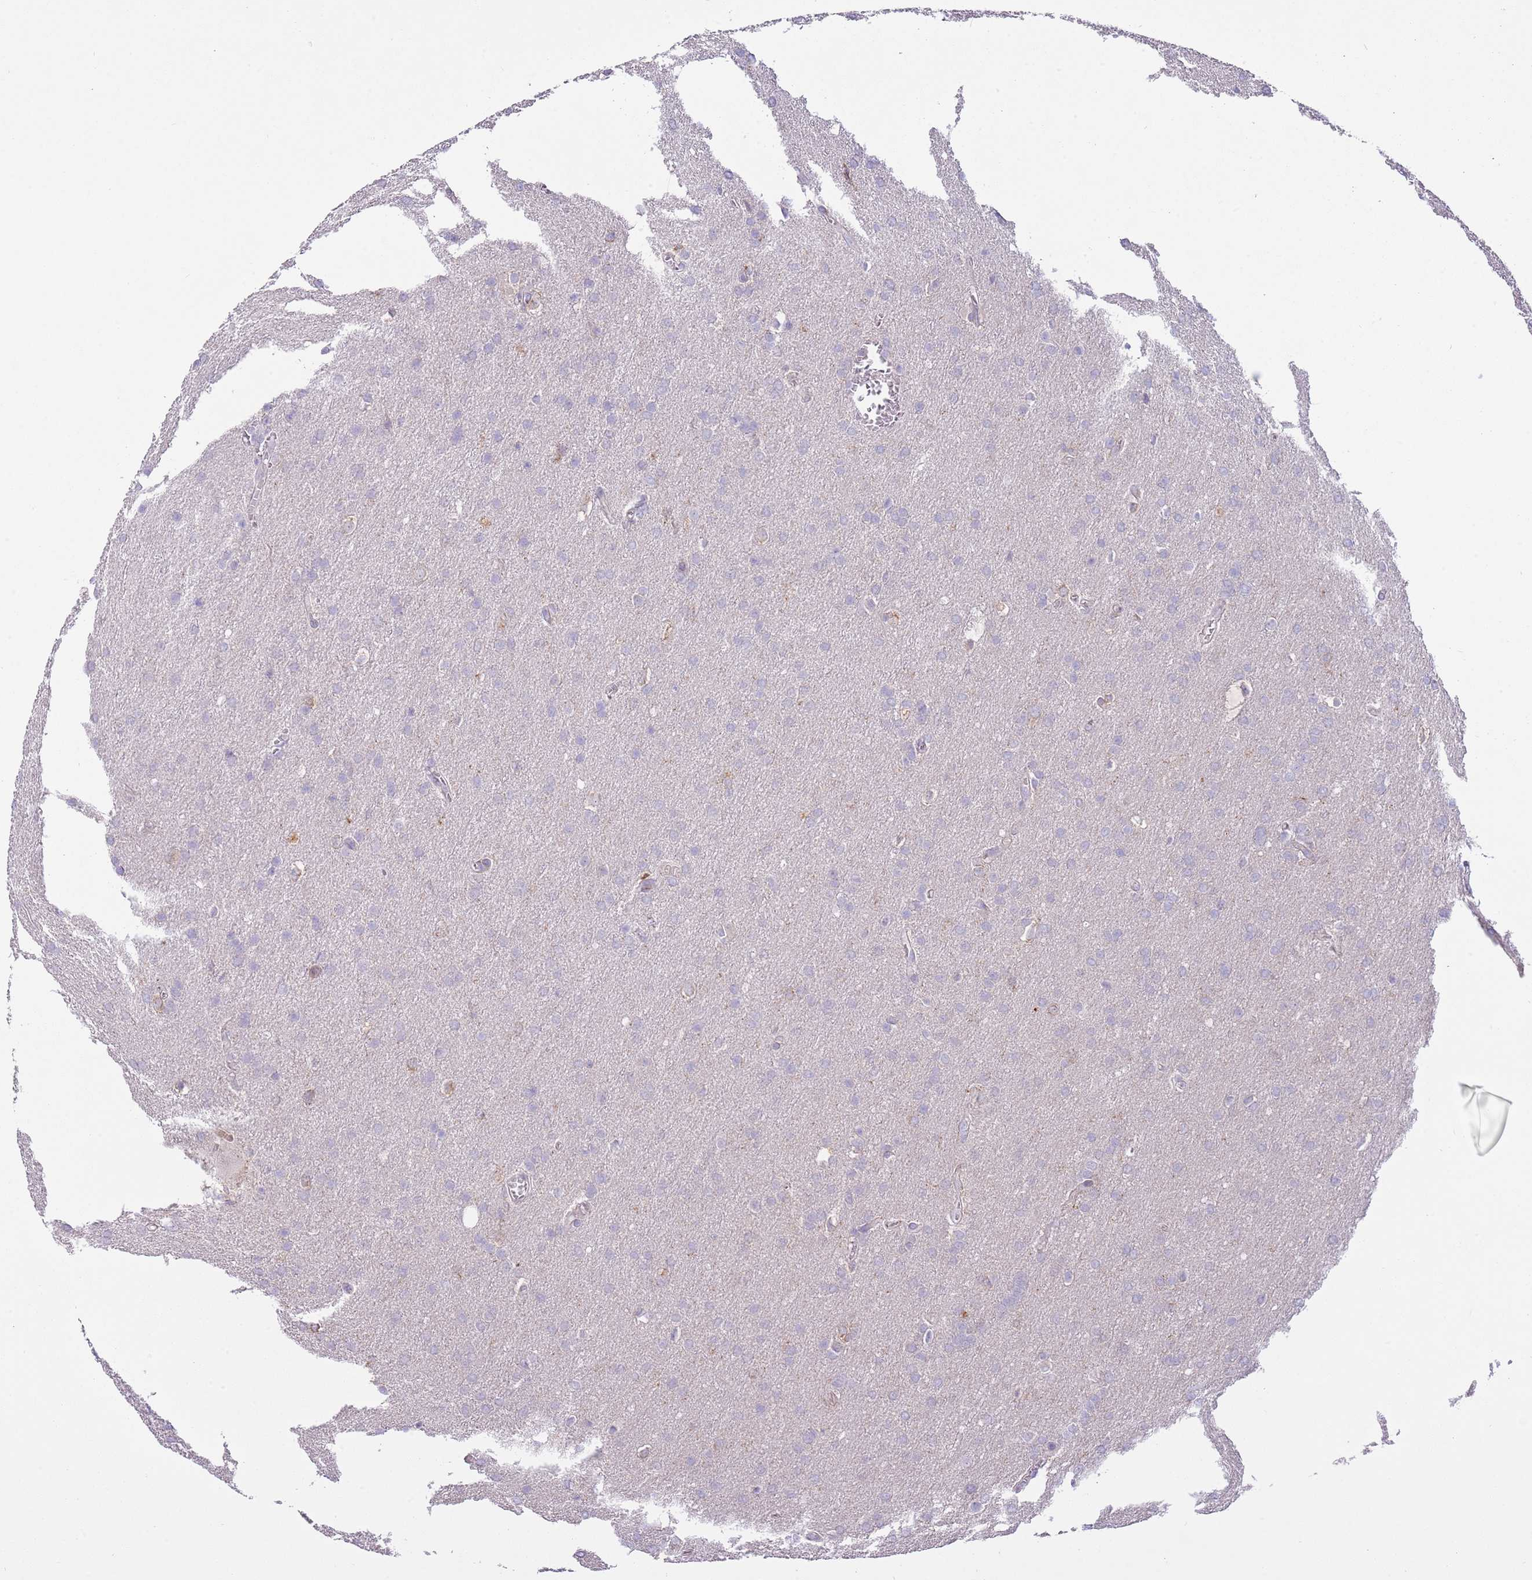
{"staining": {"intensity": "negative", "quantity": "none", "location": "none"}, "tissue": "glioma", "cell_type": "Tumor cells", "image_type": "cancer", "snomed": [{"axis": "morphology", "description": "Glioma, malignant, Low grade"}, {"axis": "topography", "description": "Brain"}], "caption": "A micrograph of malignant low-grade glioma stained for a protein displays no brown staining in tumor cells.", "gene": "CFAP73", "patient": {"sex": "female", "age": 32}}